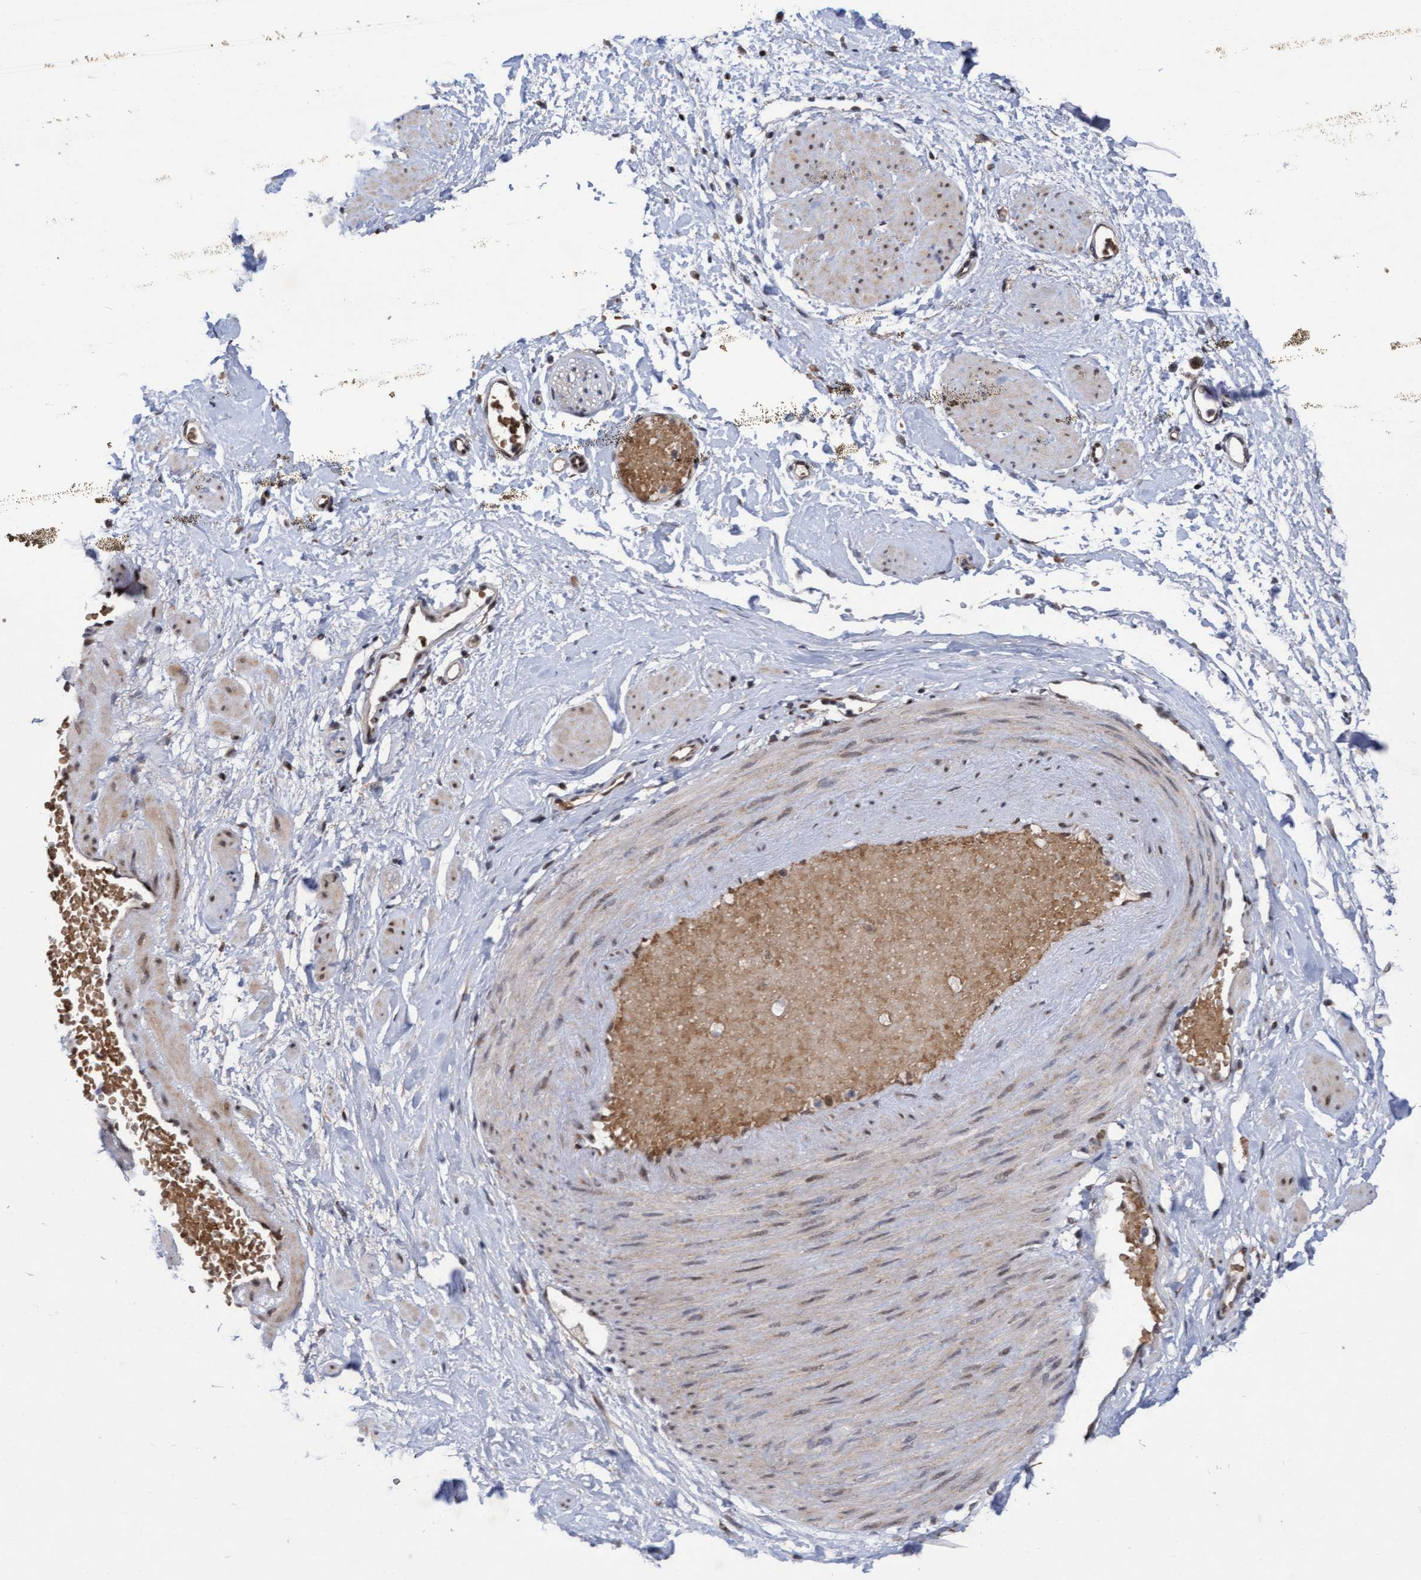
{"staining": {"intensity": "moderate", "quantity": "25%-75%", "location": "nuclear"}, "tissue": "adipose tissue", "cell_type": "Adipocytes", "image_type": "normal", "snomed": [{"axis": "morphology", "description": "Normal tissue, NOS"}, {"axis": "topography", "description": "Soft tissue"}], "caption": "Immunohistochemistry (IHC) histopathology image of normal adipose tissue: adipose tissue stained using immunohistochemistry reveals medium levels of moderate protein expression localized specifically in the nuclear of adipocytes, appearing as a nuclear brown color.", "gene": "TANC2", "patient": {"sex": "male", "age": 72}}